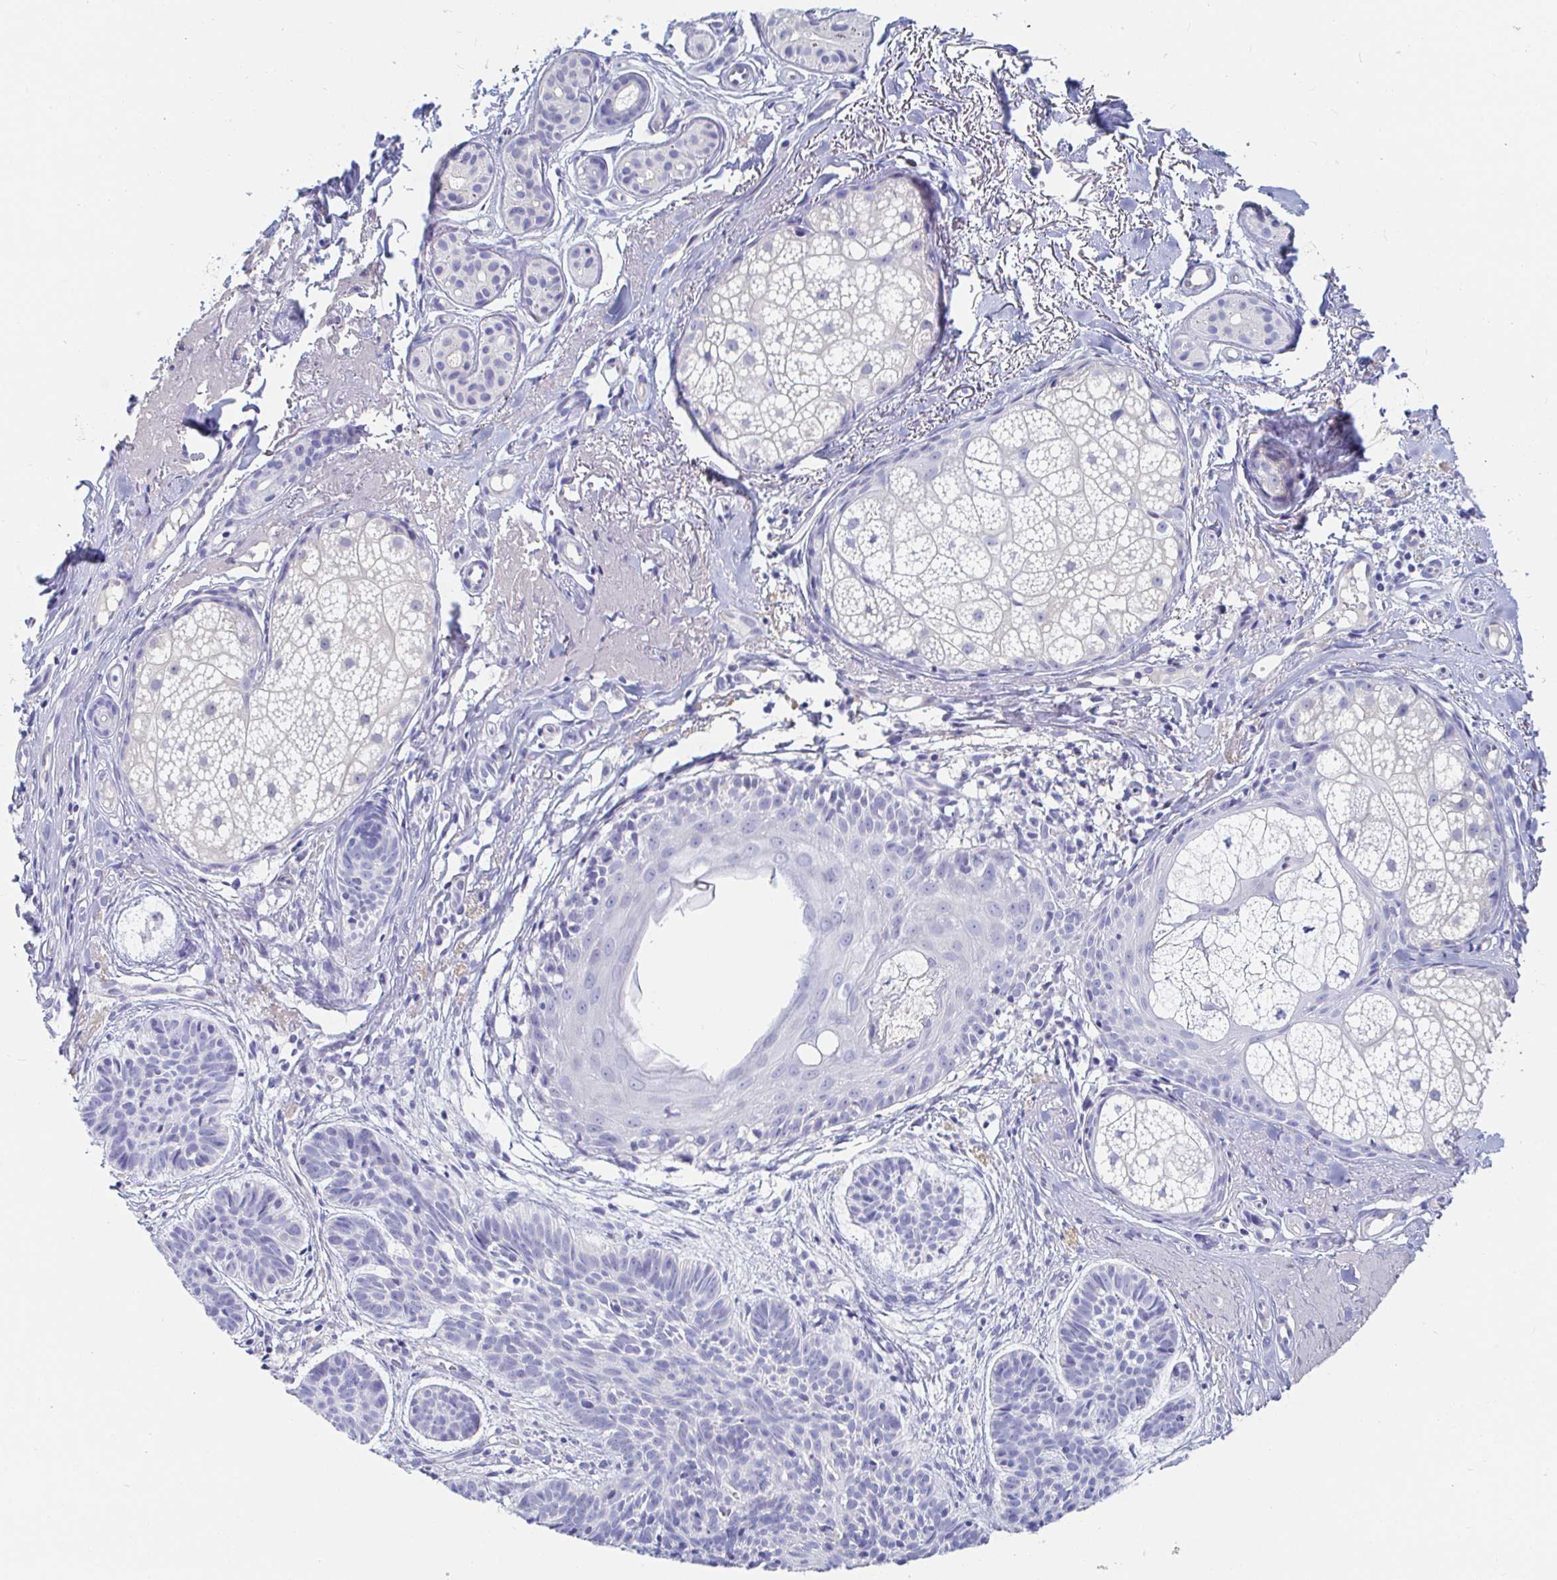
{"staining": {"intensity": "negative", "quantity": "none", "location": "none"}, "tissue": "skin cancer", "cell_type": "Tumor cells", "image_type": "cancer", "snomed": [{"axis": "morphology", "description": "Basal cell carcinoma"}, {"axis": "topography", "description": "Skin"}], "caption": "This micrograph is of skin cancer (basal cell carcinoma) stained with immunohistochemistry to label a protein in brown with the nuclei are counter-stained blue. There is no staining in tumor cells.", "gene": "PDE6B", "patient": {"sex": "male", "age": 78}}